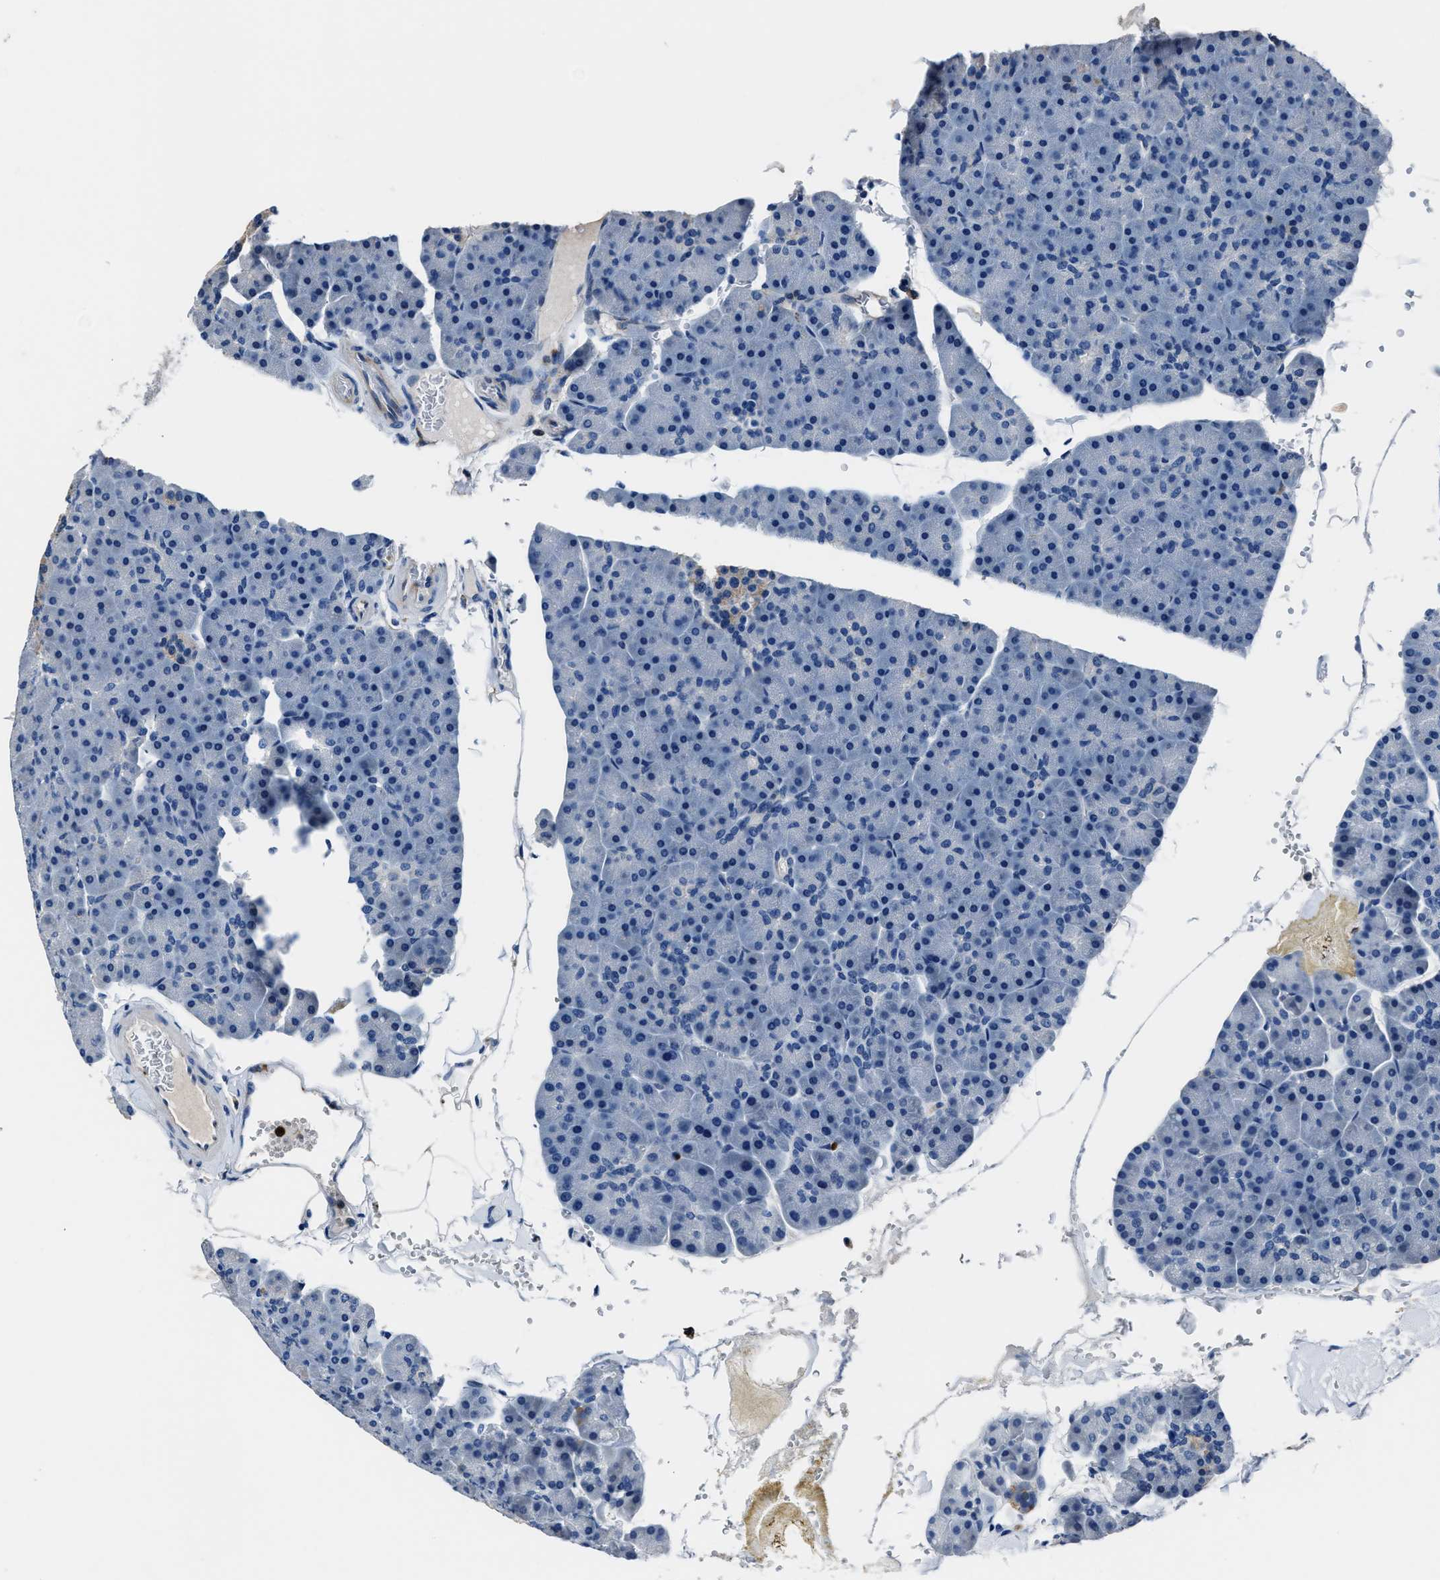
{"staining": {"intensity": "negative", "quantity": "none", "location": "none"}, "tissue": "pancreas", "cell_type": "Exocrine glandular cells", "image_type": "normal", "snomed": [{"axis": "morphology", "description": "Normal tissue, NOS"}, {"axis": "topography", "description": "Pancreas"}], "caption": "Immunohistochemical staining of benign human pancreas shows no significant expression in exocrine glandular cells.", "gene": "FGL2", "patient": {"sex": "male", "age": 35}}